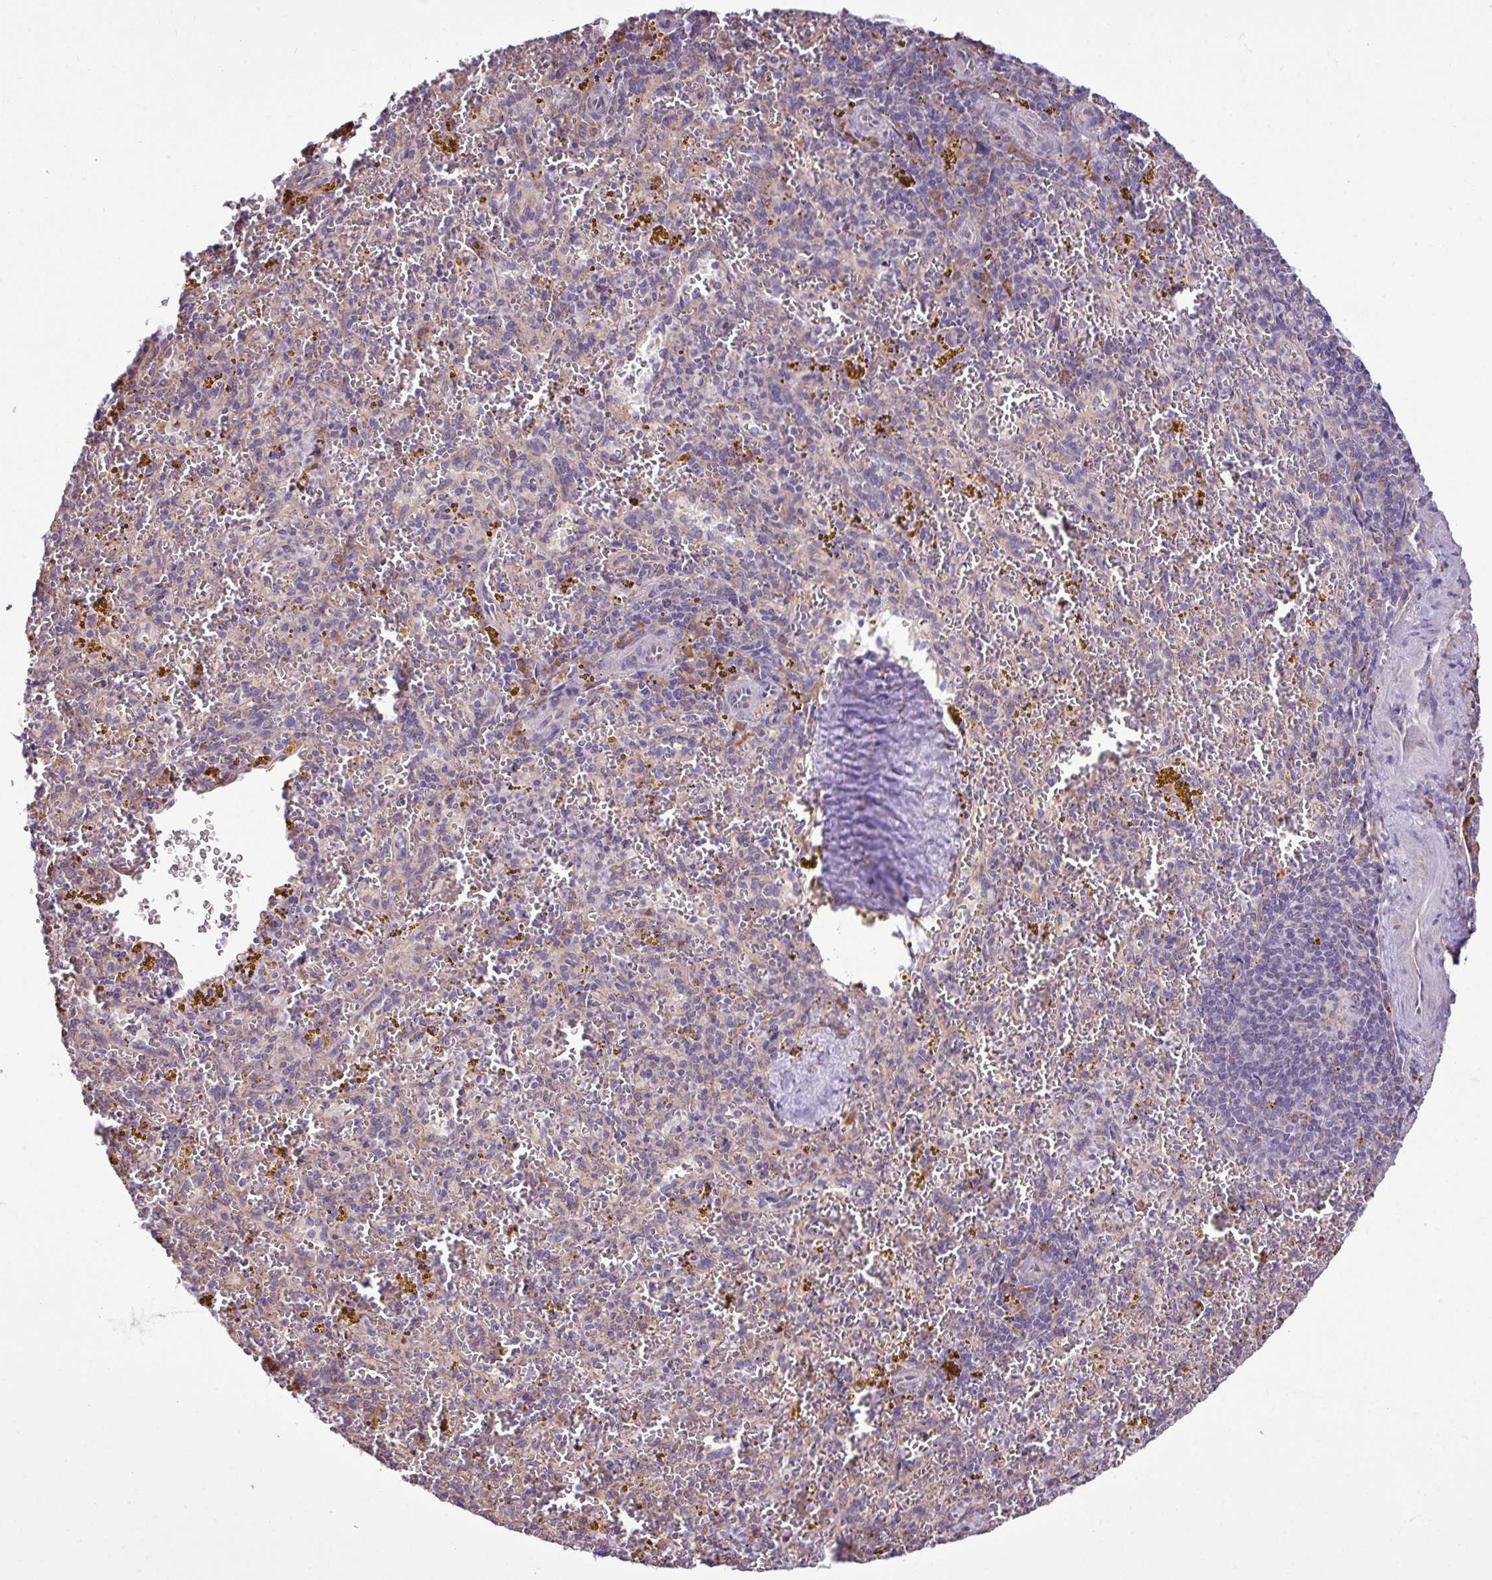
{"staining": {"intensity": "moderate", "quantity": "<25%", "location": "cytoplasmic/membranous"}, "tissue": "spleen", "cell_type": "Cells in red pulp", "image_type": "normal", "snomed": [{"axis": "morphology", "description": "Normal tissue, NOS"}, {"axis": "topography", "description": "Spleen"}], "caption": "About <25% of cells in red pulp in benign human spleen display moderate cytoplasmic/membranous protein staining as visualized by brown immunohistochemical staining.", "gene": "ZSCAN5A", "patient": {"sex": "male", "age": 57}}